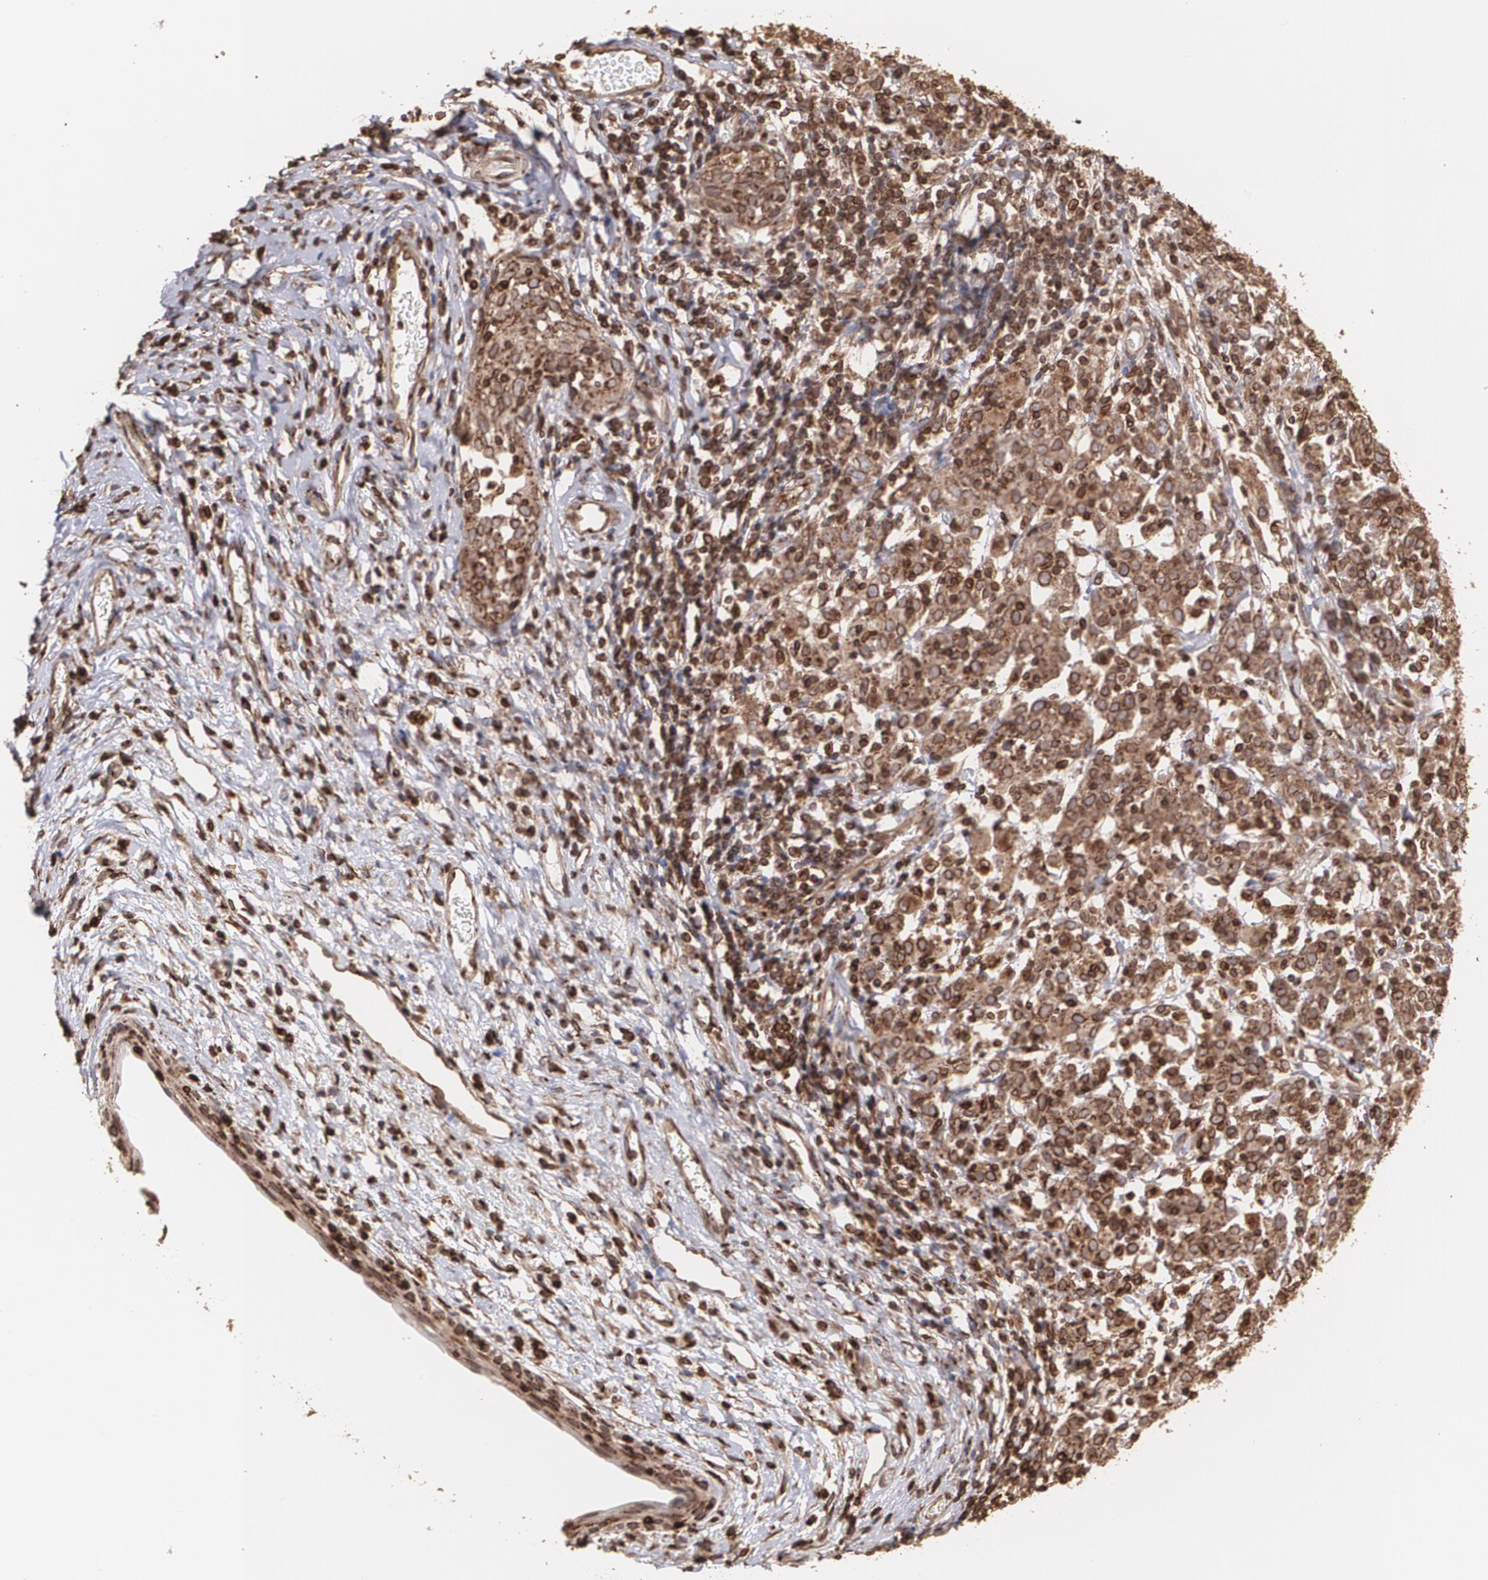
{"staining": {"intensity": "strong", "quantity": ">75%", "location": "cytoplasmic/membranous"}, "tissue": "cervical cancer", "cell_type": "Tumor cells", "image_type": "cancer", "snomed": [{"axis": "morphology", "description": "Normal tissue, NOS"}, {"axis": "morphology", "description": "Squamous cell carcinoma, NOS"}, {"axis": "topography", "description": "Cervix"}], "caption": "Immunohistochemistry (IHC) (DAB (3,3'-diaminobenzidine)) staining of human cervical cancer (squamous cell carcinoma) reveals strong cytoplasmic/membranous protein expression in approximately >75% of tumor cells. Nuclei are stained in blue.", "gene": "TRIP11", "patient": {"sex": "female", "age": 67}}